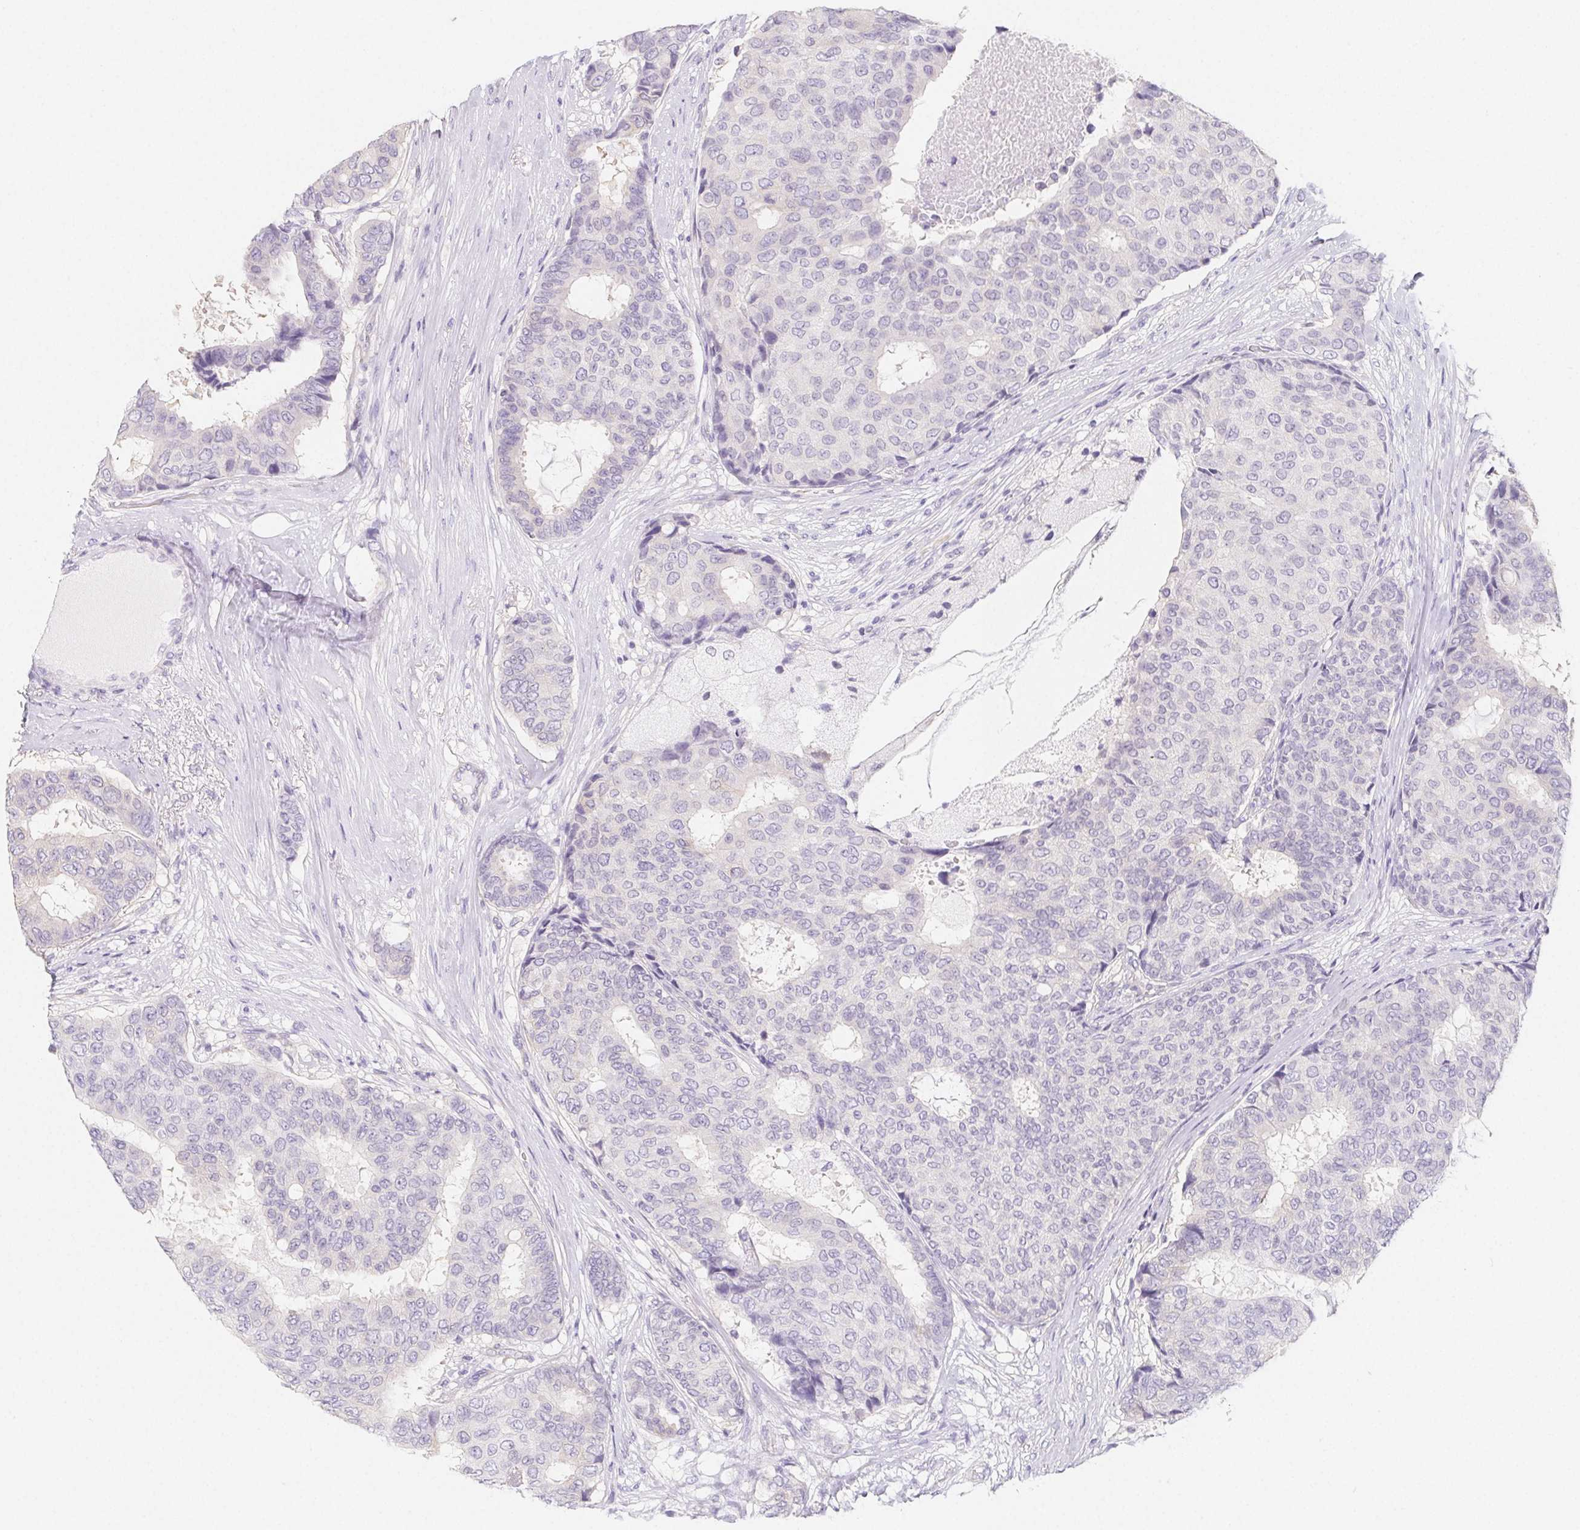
{"staining": {"intensity": "negative", "quantity": "none", "location": "none"}, "tissue": "breast cancer", "cell_type": "Tumor cells", "image_type": "cancer", "snomed": [{"axis": "morphology", "description": "Duct carcinoma"}, {"axis": "topography", "description": "Breast"}], "caption": "High power microscopy image of an IHC photomicrograph of infiltrating ductal carcinoma (breast), revealing no significant positivity in tumor cells.", "gene": "ZBBX", "patient": {"sex": "female", "age": 75}}